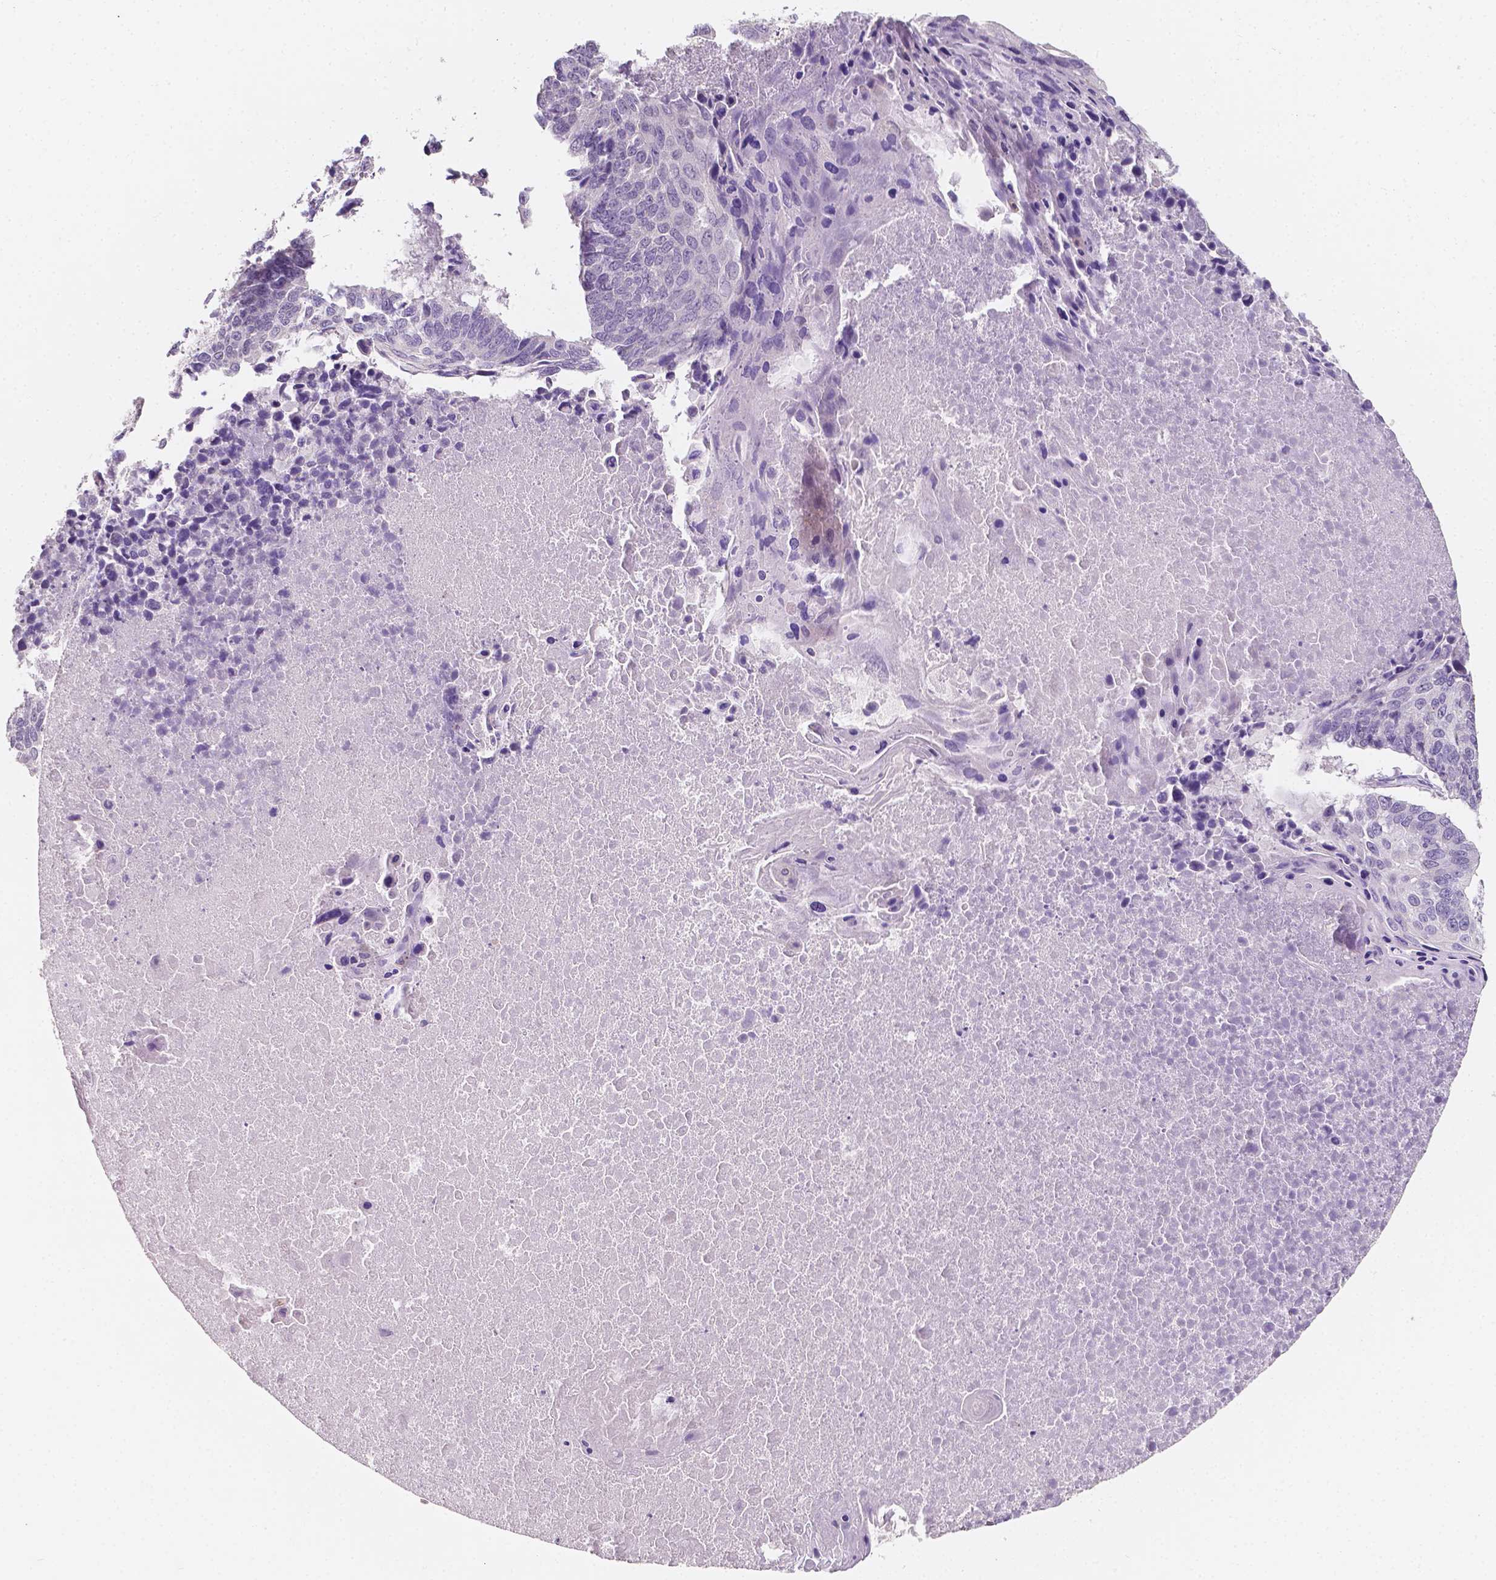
{"staining": {"intensity": "negative", "quantity": "none", "location": "none"}, "tissue": "lung cancer", "cell_type": "Tumor cells", "image_type": "cancer", "snomed": [{"axis": "morphology", "description": "Squamous cell carcinoma, NOS"}, {"axis": "topography", "description": "Lung"}], "caption": "The immunohistochemistry (IHC) image has no significant staining in tumor cells of squamous cell carcinoma (lung) tissue.", "gene": "TAL1", "patient": {"sex": "male", "age": 73}}